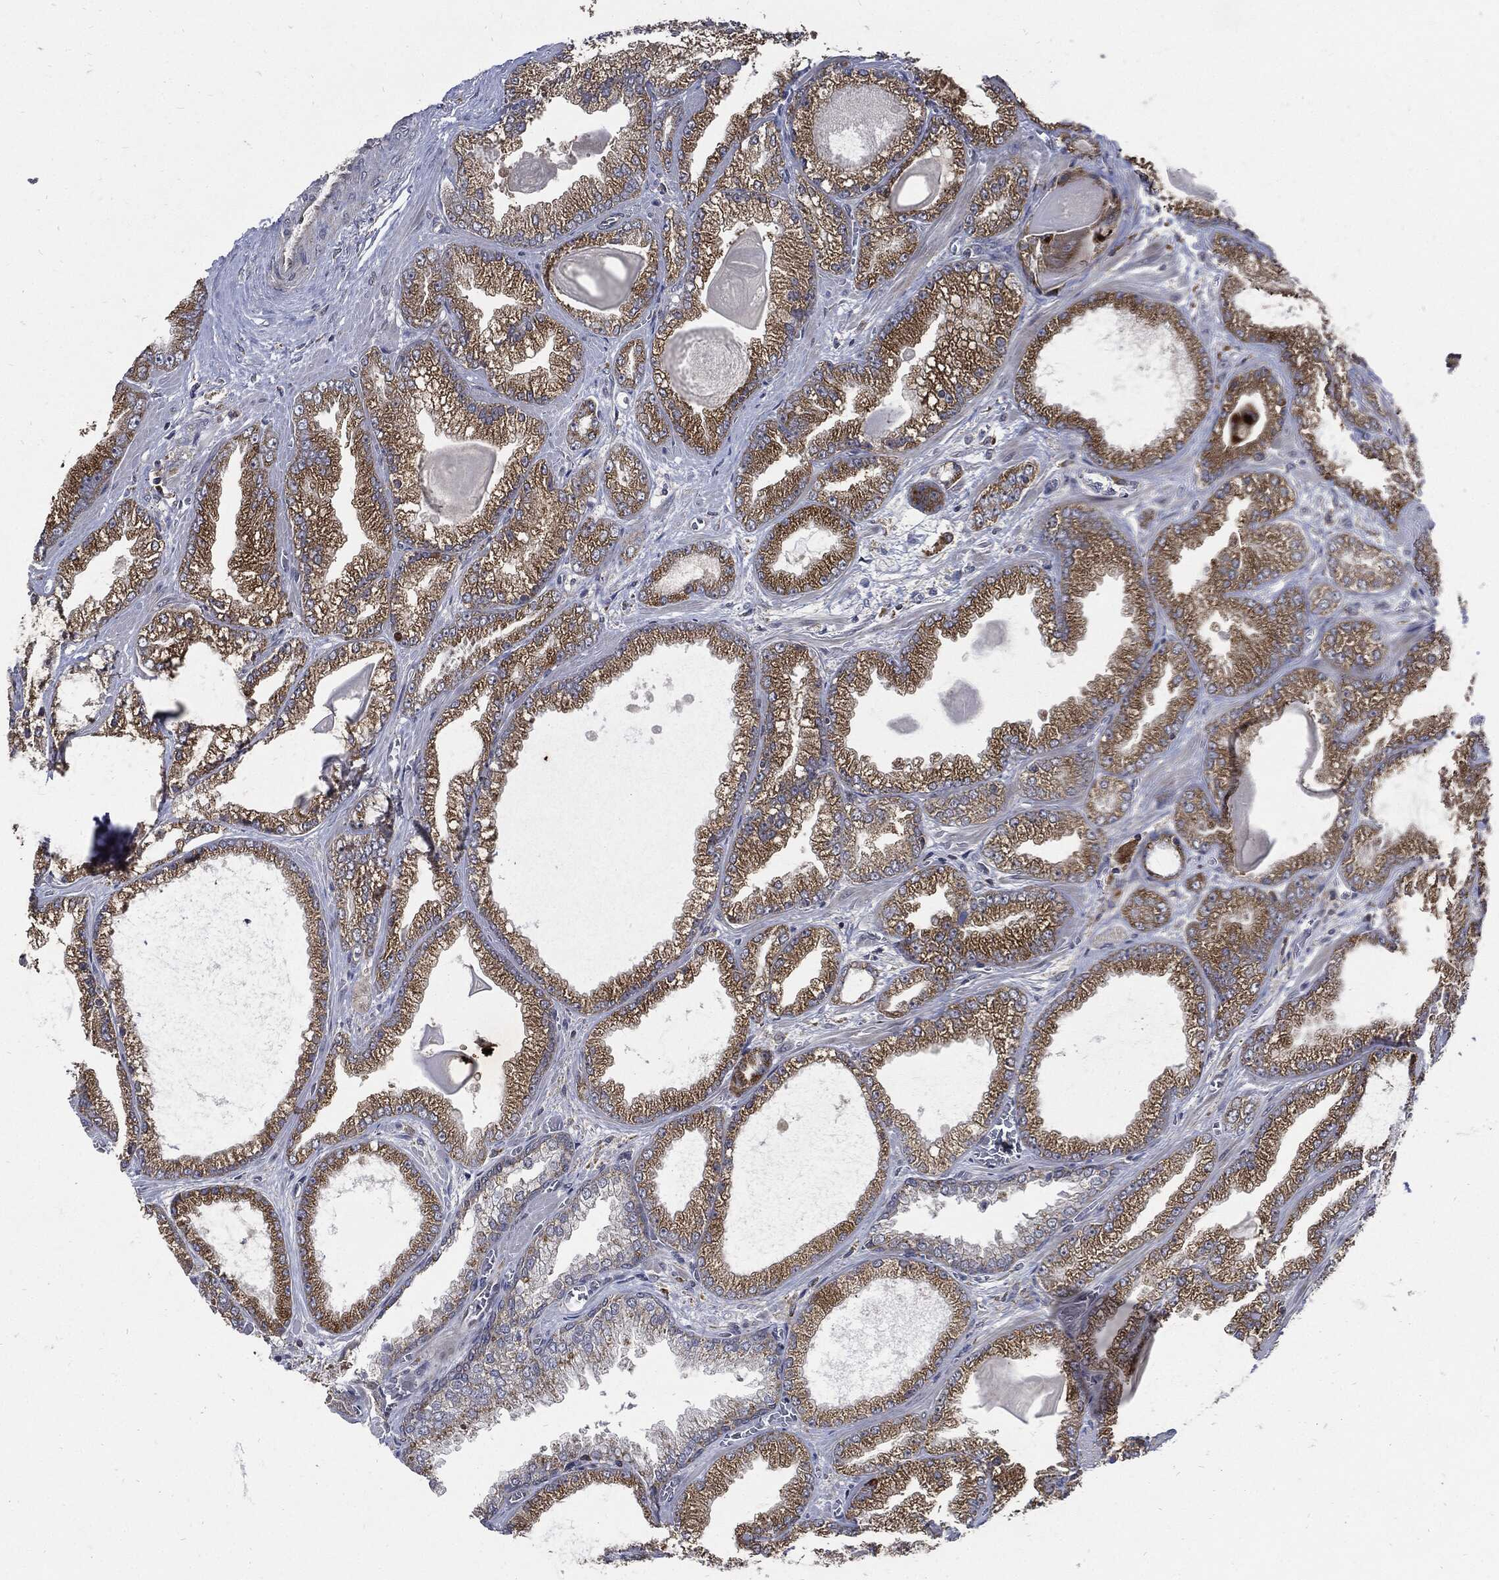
{"staining": {"intensity": "moderate", "quantity": ">75%", "location": "cytoplasmic/membranous"}, "tissue": "prostate cancer", "cell_type": "Tumor cells", "image_type": "cancer", "snomed": [{"axis": "morphology", "description": "Adenocarcinoma, Low grade"}, {"axis": "topography", "description": "Prostate"}], "caption": "Brown immunohistochemical staining in human prostate cancer (adenocarcinoma (low-grade)) reveals moderate cytoplasmic/membranous staining in about >75% of tumor cells. (DAB IHC with brightfield microscopy, high magnification).", "gene": "SLC31A2", "patient": {"sex": "male", "age": 57}}